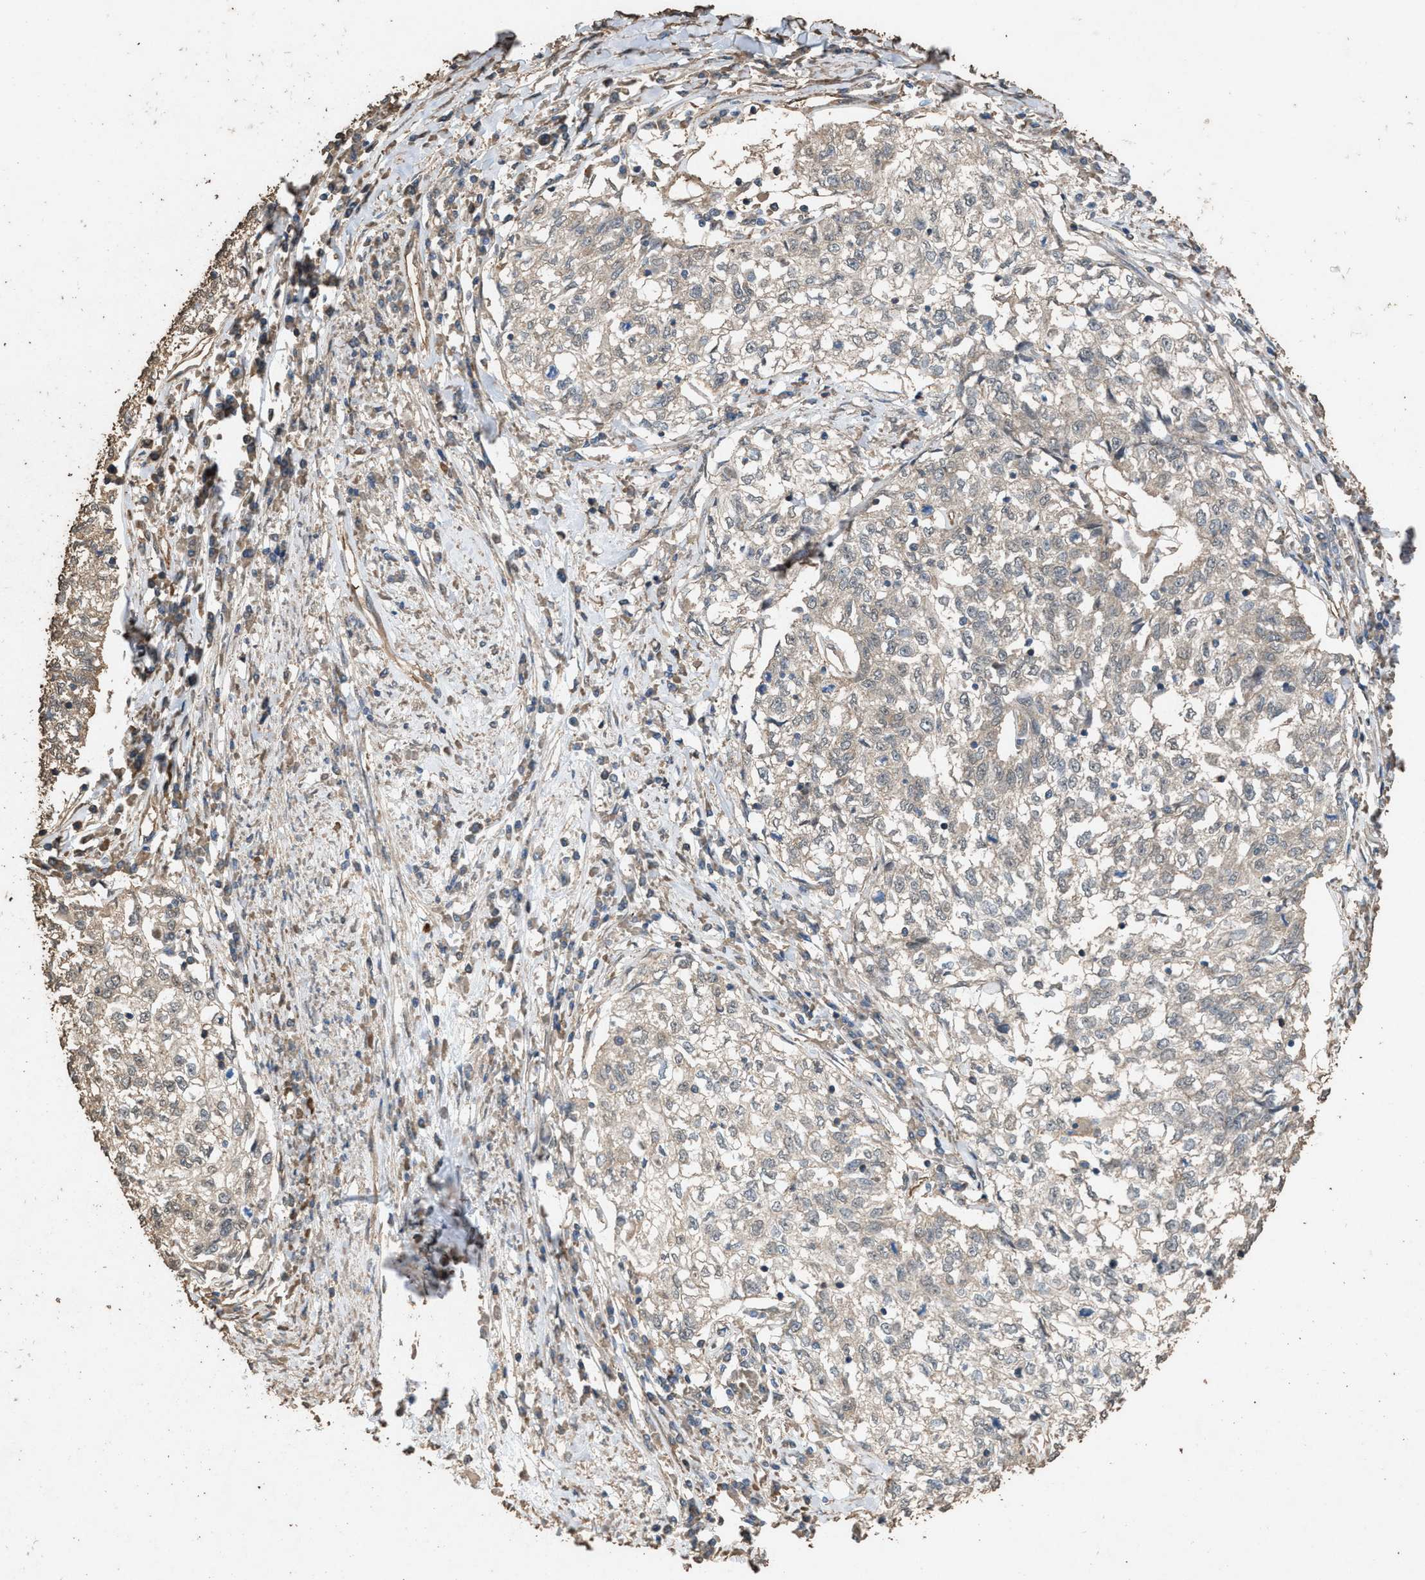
{"staining": {"intensity": "negative", "quantity": "none", "location": "none"}, "tissue": "cervical cancer", "cell_type": "Tumor cells", "image_type": "cancer", "snomed": [{"axis": "morphology", "description": "Squamous cell carcinoma, NOS"}, {"axis": "topography", "description": "Cervix"}], "caption": "Image shows no protein expression in tumor cells of cervical cancer (squamous cell carcinoma) tissue.", "gene": "DCAF7", "patient": {"sex": "female", "age": 57}}